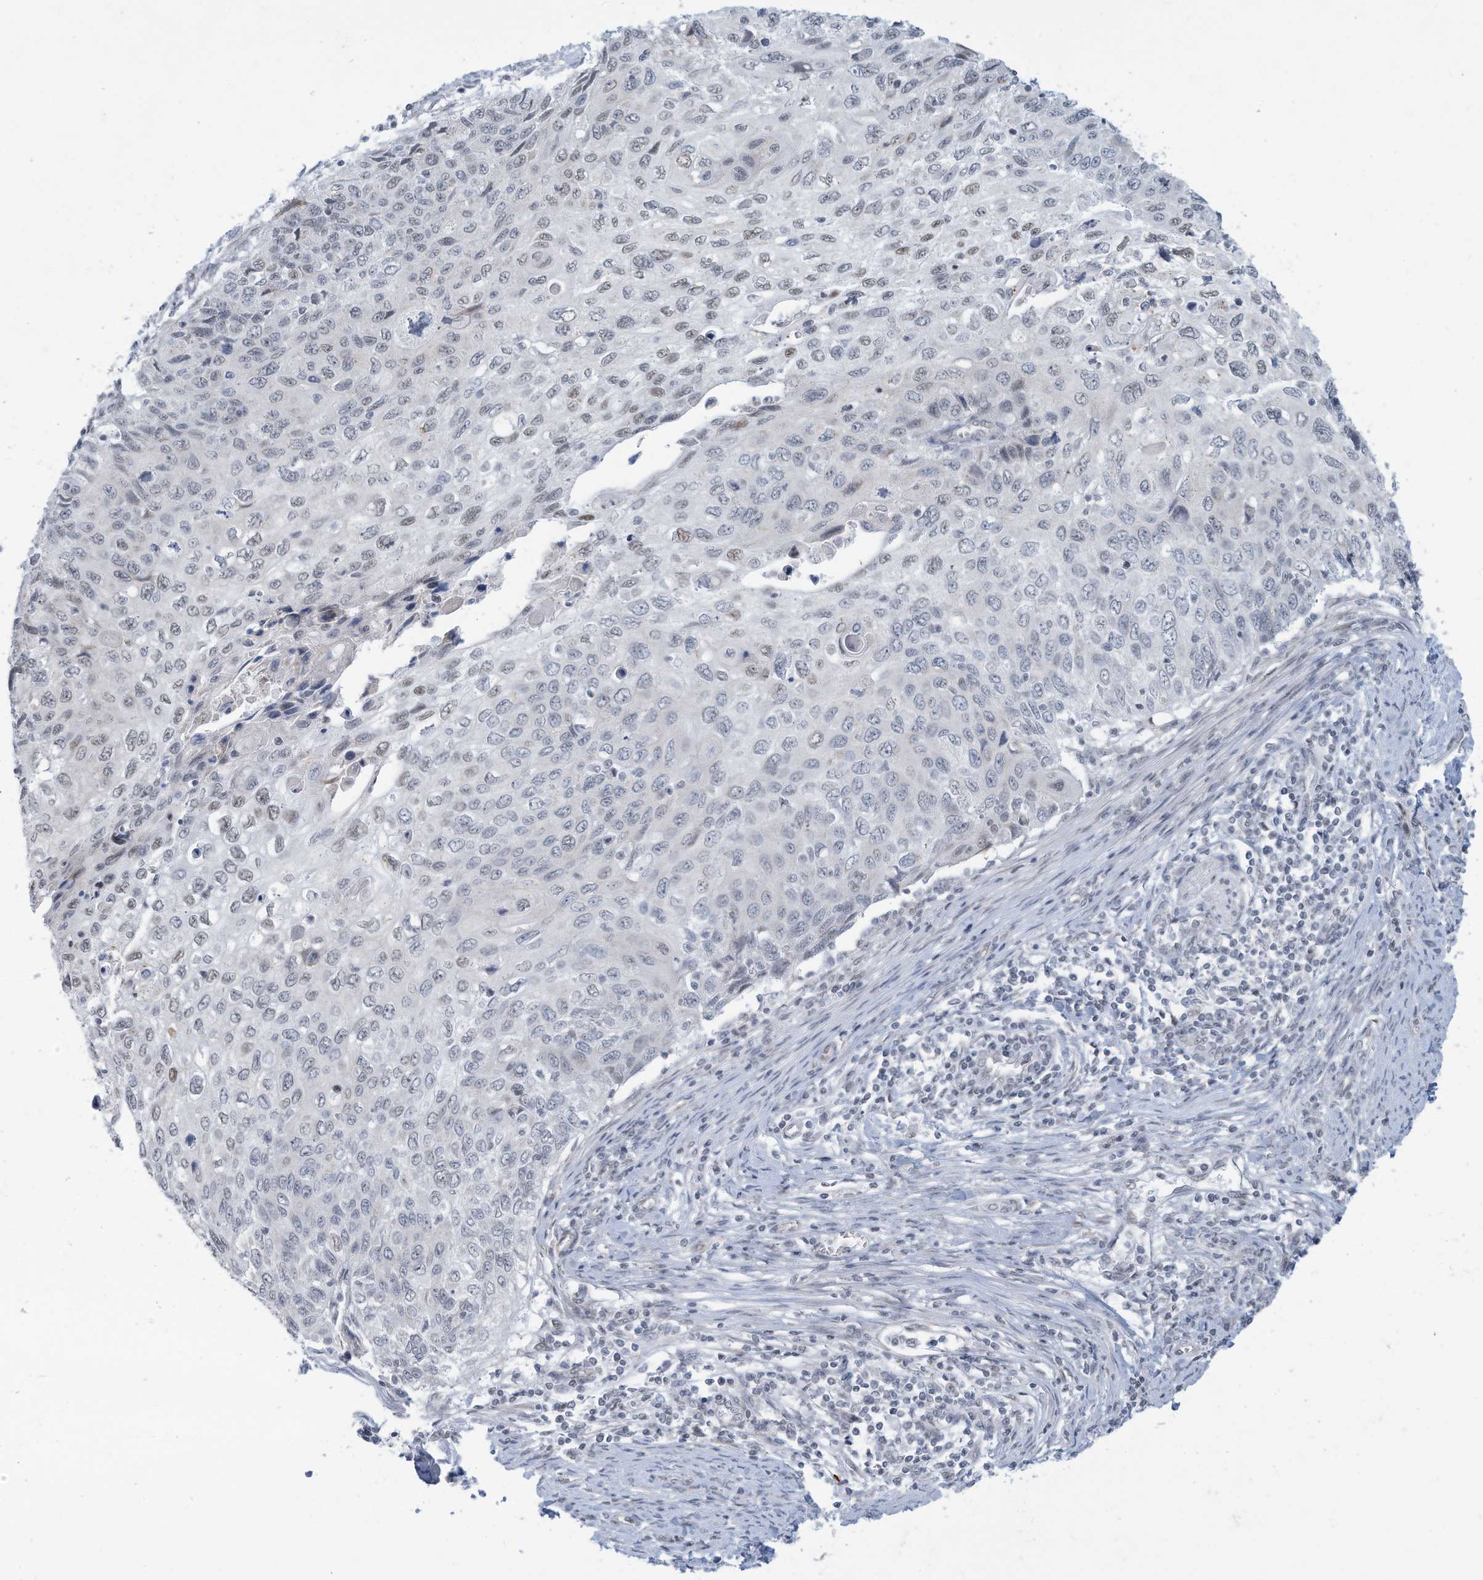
{"staining": {"intensity": "weak", "quantity": "<25%", "location": "nuclear"}, "tissue": "cervical cancer", "cell_type": "Tumor cells", "image_type": "cancer", "snomed": [{"axis": "morphology", "description": "Squamous cell carcinoma, NOS"}, {"axis": "topography", "description": "Cervix"}], "caption": "This photomicrograph is of cervical cancer stained with IHC to label a protein in brown with the nuclei are counter-stained blue. There is no expression in tumor cells. (DAB (3,3'-diaminobenzidine) IHC, high magnification).", "gene": "SARNP", "patient": {"sex": "female", "age": 70}}